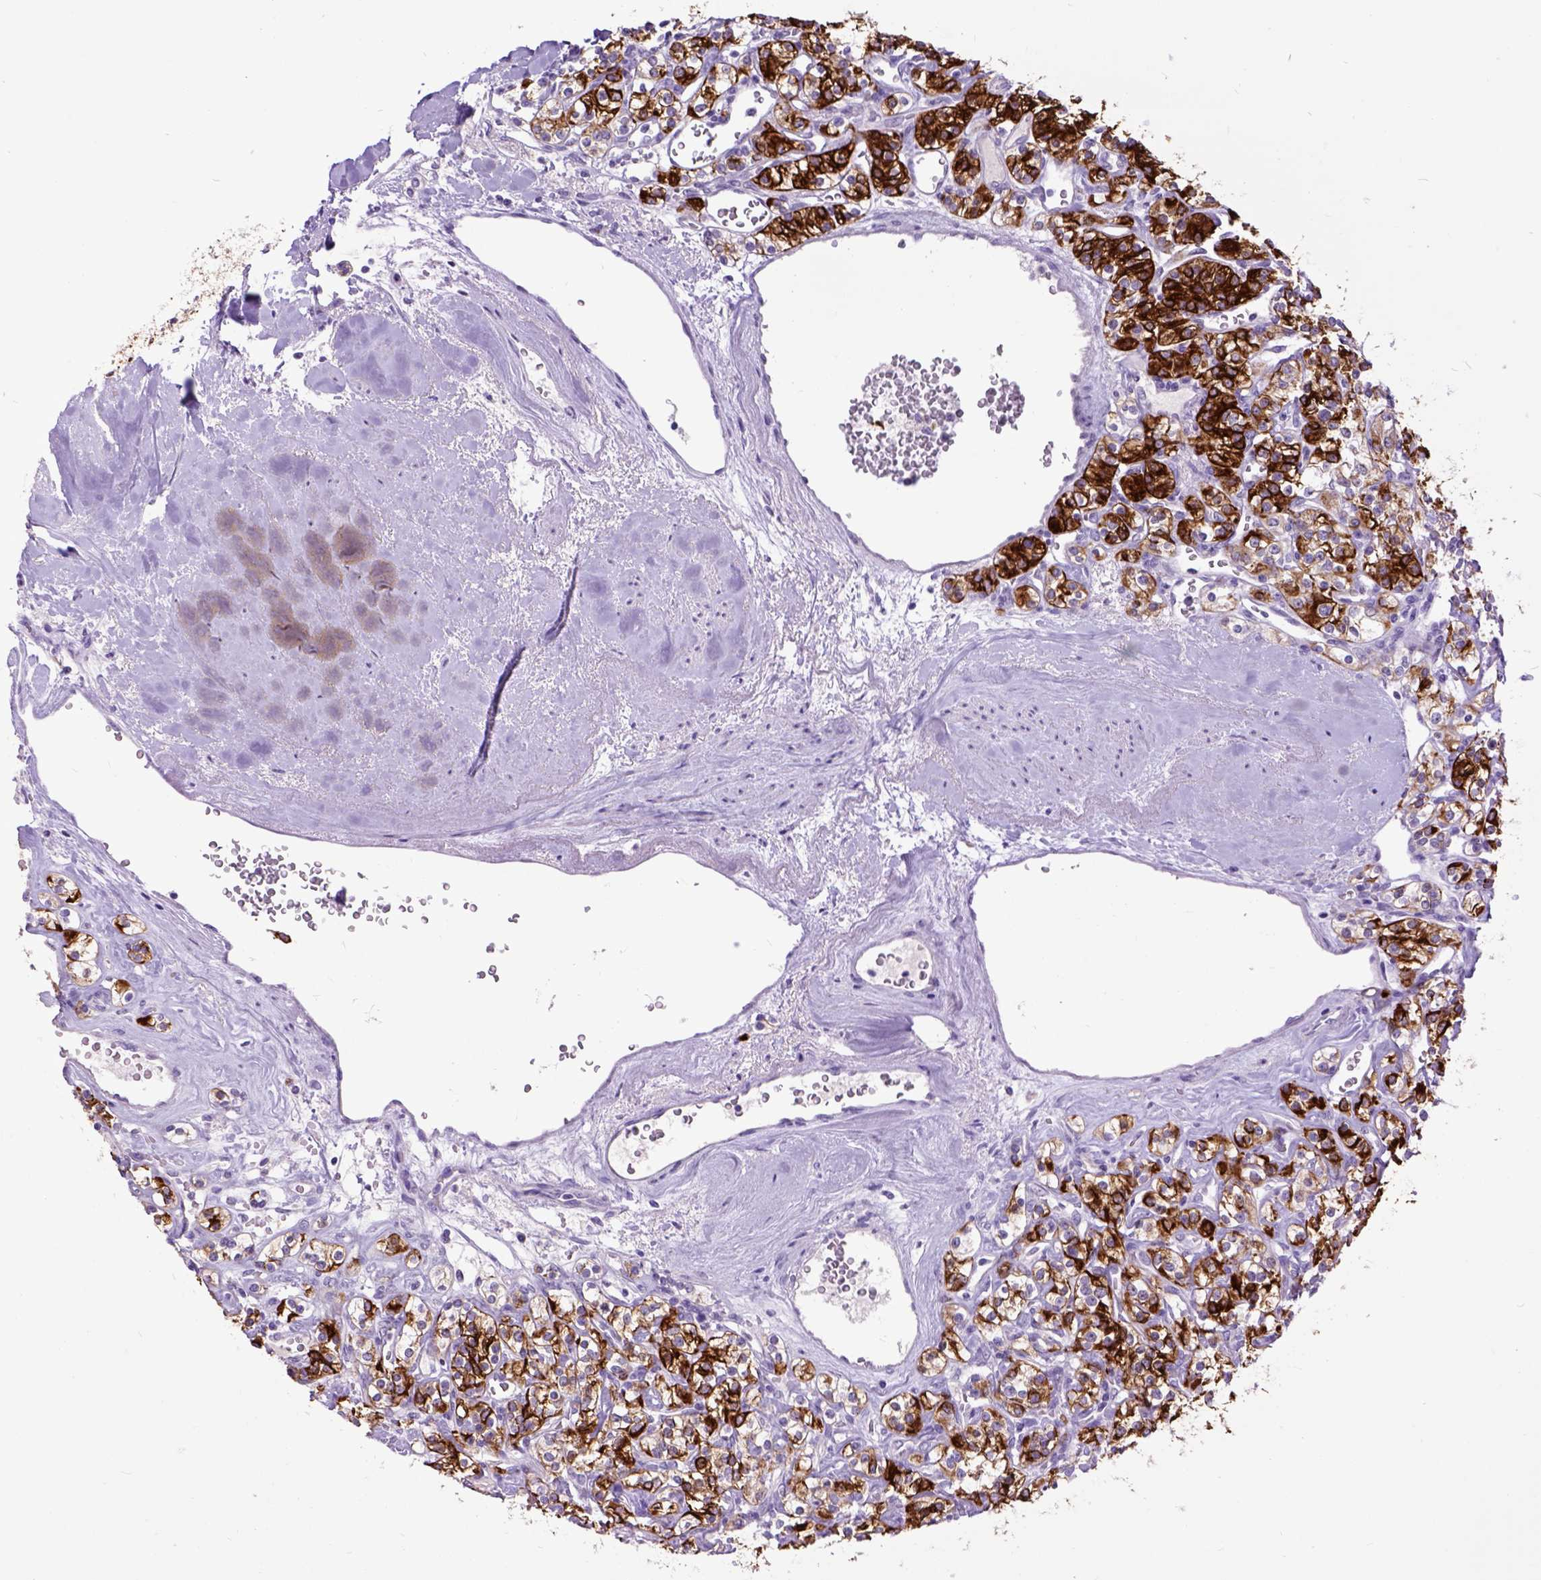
{"staining": {"intensity": "strong", "quantity": ">75%", "location": "cytoplasmic/membranous"}, "tissue": "renal cancer", "cell_type": "Tumor cells", "image_type": "cancer", "snomed": [{"axis": "morphology", "description": "Adenocarcinoma, NOS"}, {"axis": "topography", "description": "Kidney"}], "caption": "A high amount of strong cytoplasmic/membranous positivity is present in approximately >75% of tumor cells in renal cancer (adenocarcinoma) tissue.", "gene": "RAB25", "patient": {"sex": "male", "age": 77}}